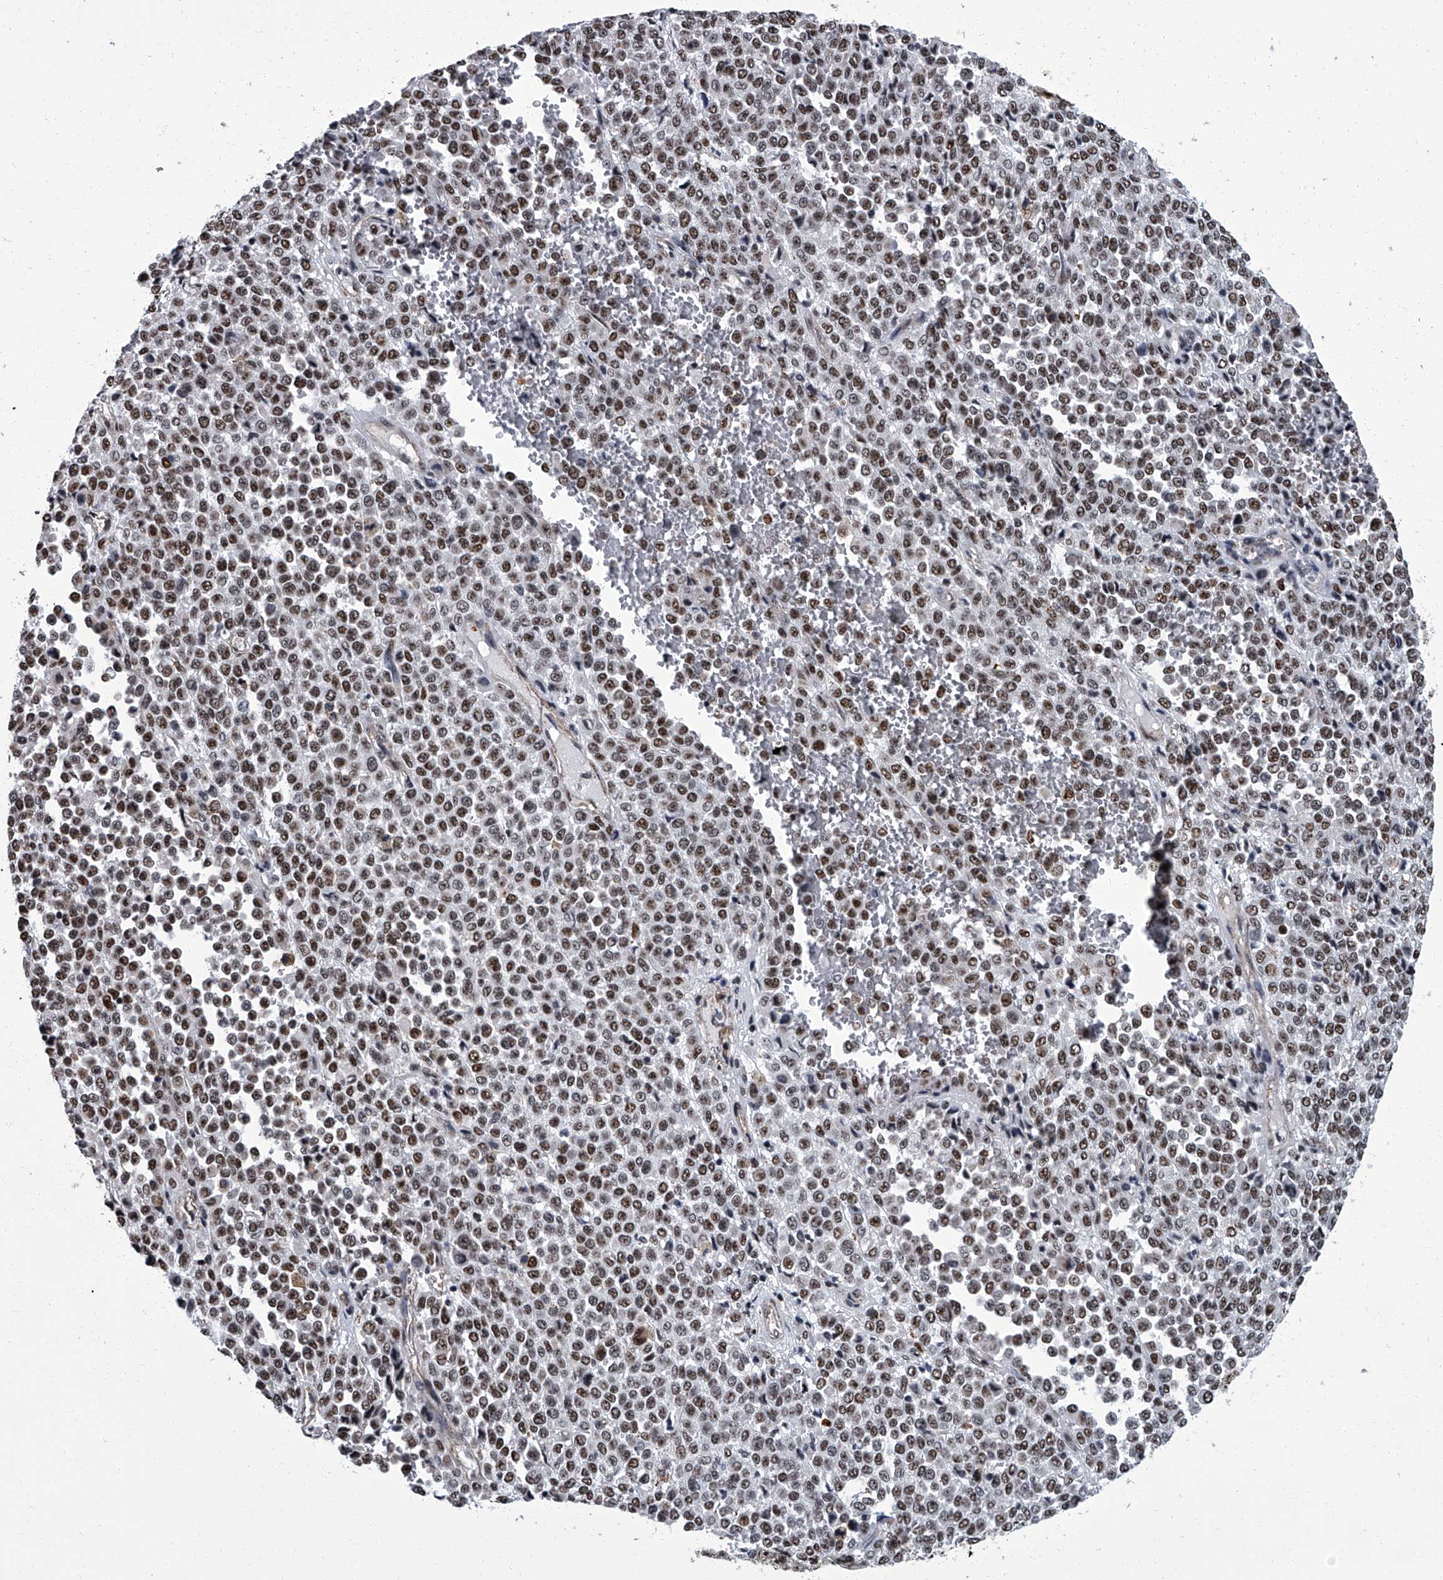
{"staining": {"intensity": "moderate", "quantity": ">75%", "location": "nuclear"}, "tissue": "melanoma", "cell_type": "Tumor cells", "image_type": "cancer", "snomed": [{"axis": "morphology", "description": "Malignant melanoma, Metastatic site"}, {"axis": "topography", "description": "Pancreas"}], "caption": "High-power microscopy captured an IHC micrograph of melanoma, revealing moderate nuclear staining in about >75% of tumor cells.", "gene": "ZNF518B", "patient": {"sex": "female", "age": 30}}